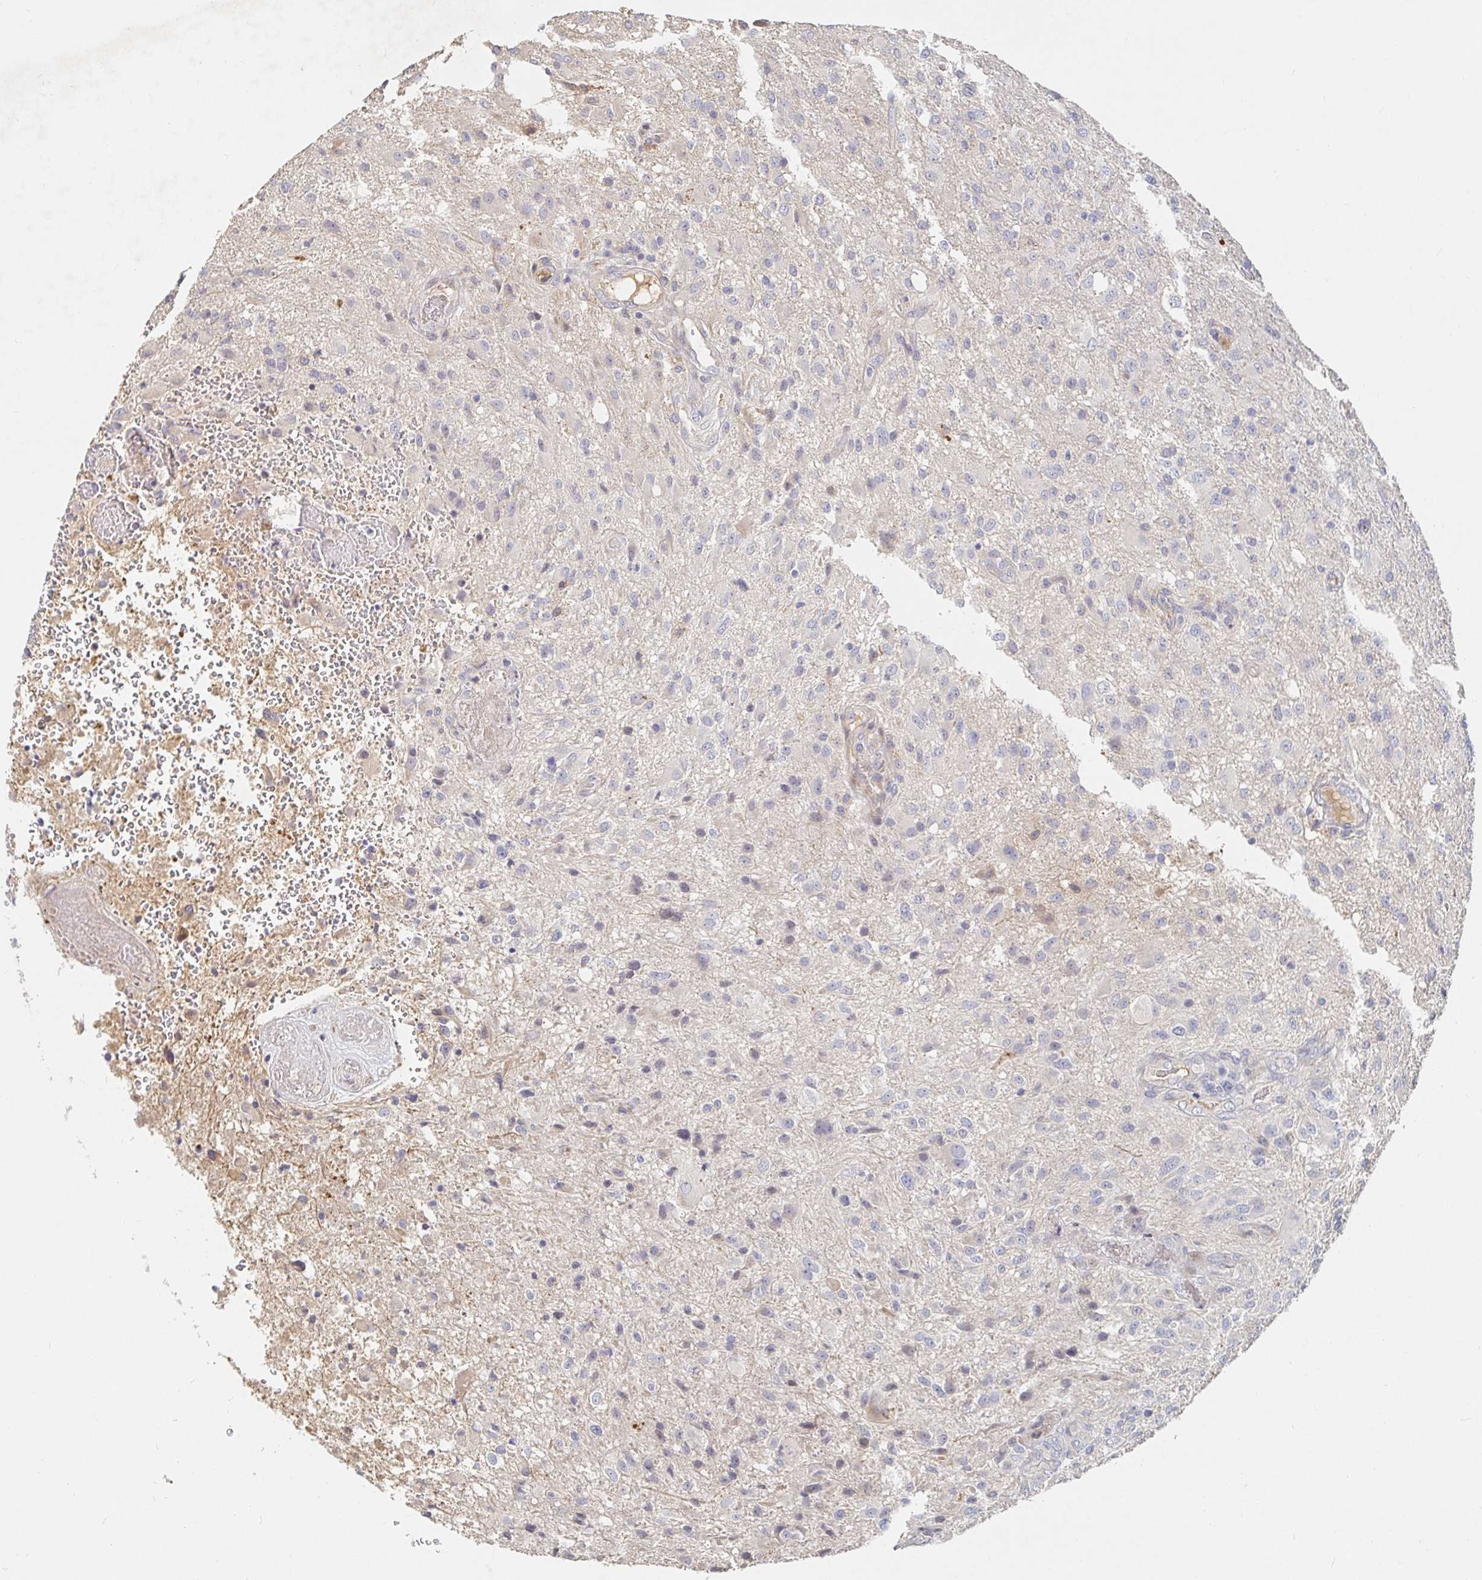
{"staining": {"intensity": "negative", "quantity": "none", "location": "none"}, "tissue": "glioma", "cell_type": "Tumor cells", "image_type": "cancer", "snomed": [{"axis": "morphology", "description": "Glioma, malignant, High grade"}, {"axis": "topography", "description": "Brain"}], "caption": "An immunohistochemistry (IHC) image of malignant high-grade glioma is shown. There is no staining in tumor cells of malignant high-grade glioma. Nuclei are stained in blue.", "gene": "NME9", "patient": {"sex": "male", "age": 53}}